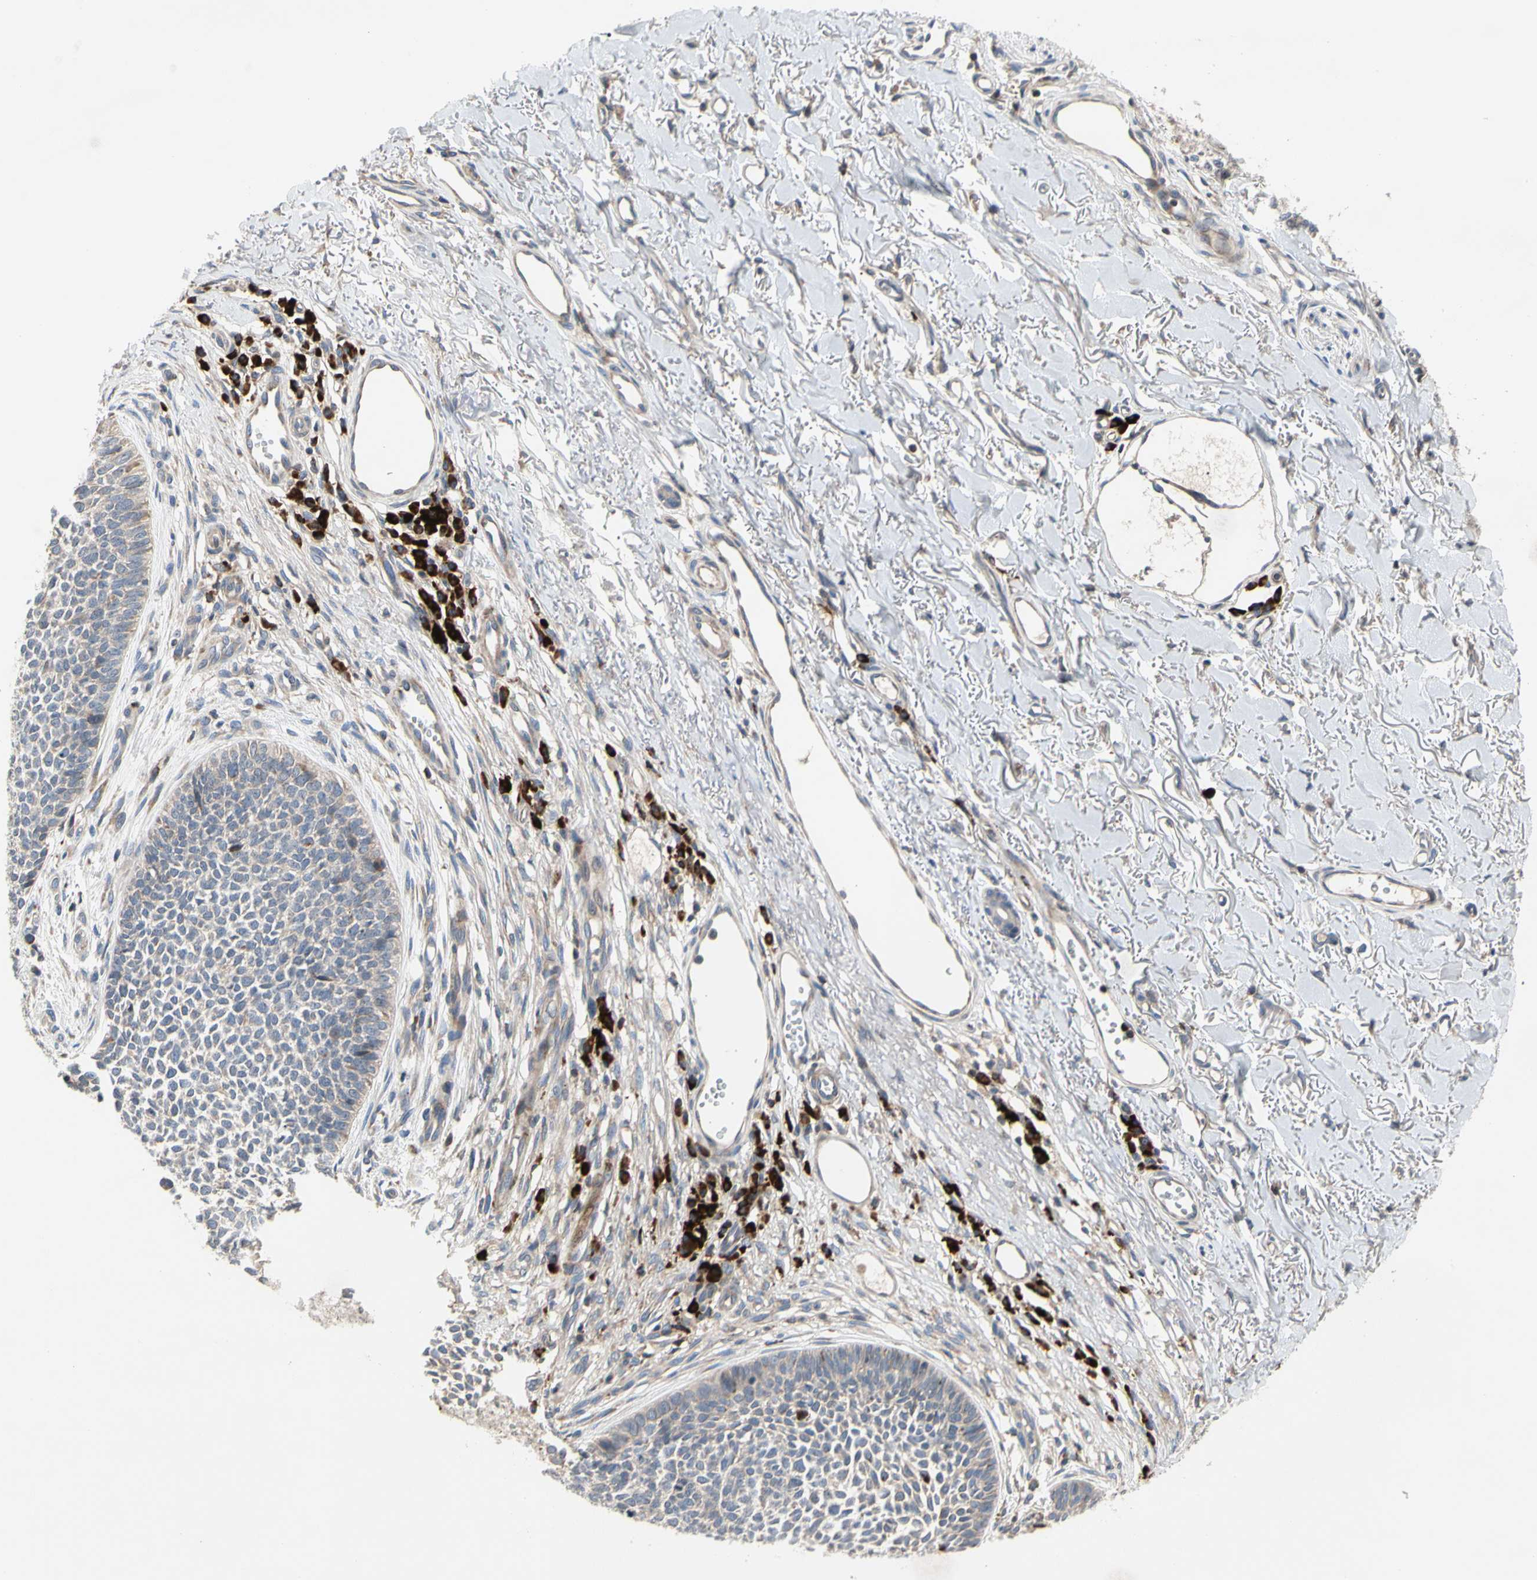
{"staining": {"intensity": "negative", "quantity": "none", "location": "none"}, "tissue": "skin cancer", "cell_type": "Tumor cells", "image_type": "cancer", "snomed": [{"axis": "morphology", "description": "Basal cell carcinoma"}, {"axis": "topography", "description": "Skin"}], "caption": "This is an immunohistochemistry image of basal cell carcinoma (skin). There is no staining in tumor cells.", "gene": "MMEL1", "patient": {"sex": "female", "age": 84}}